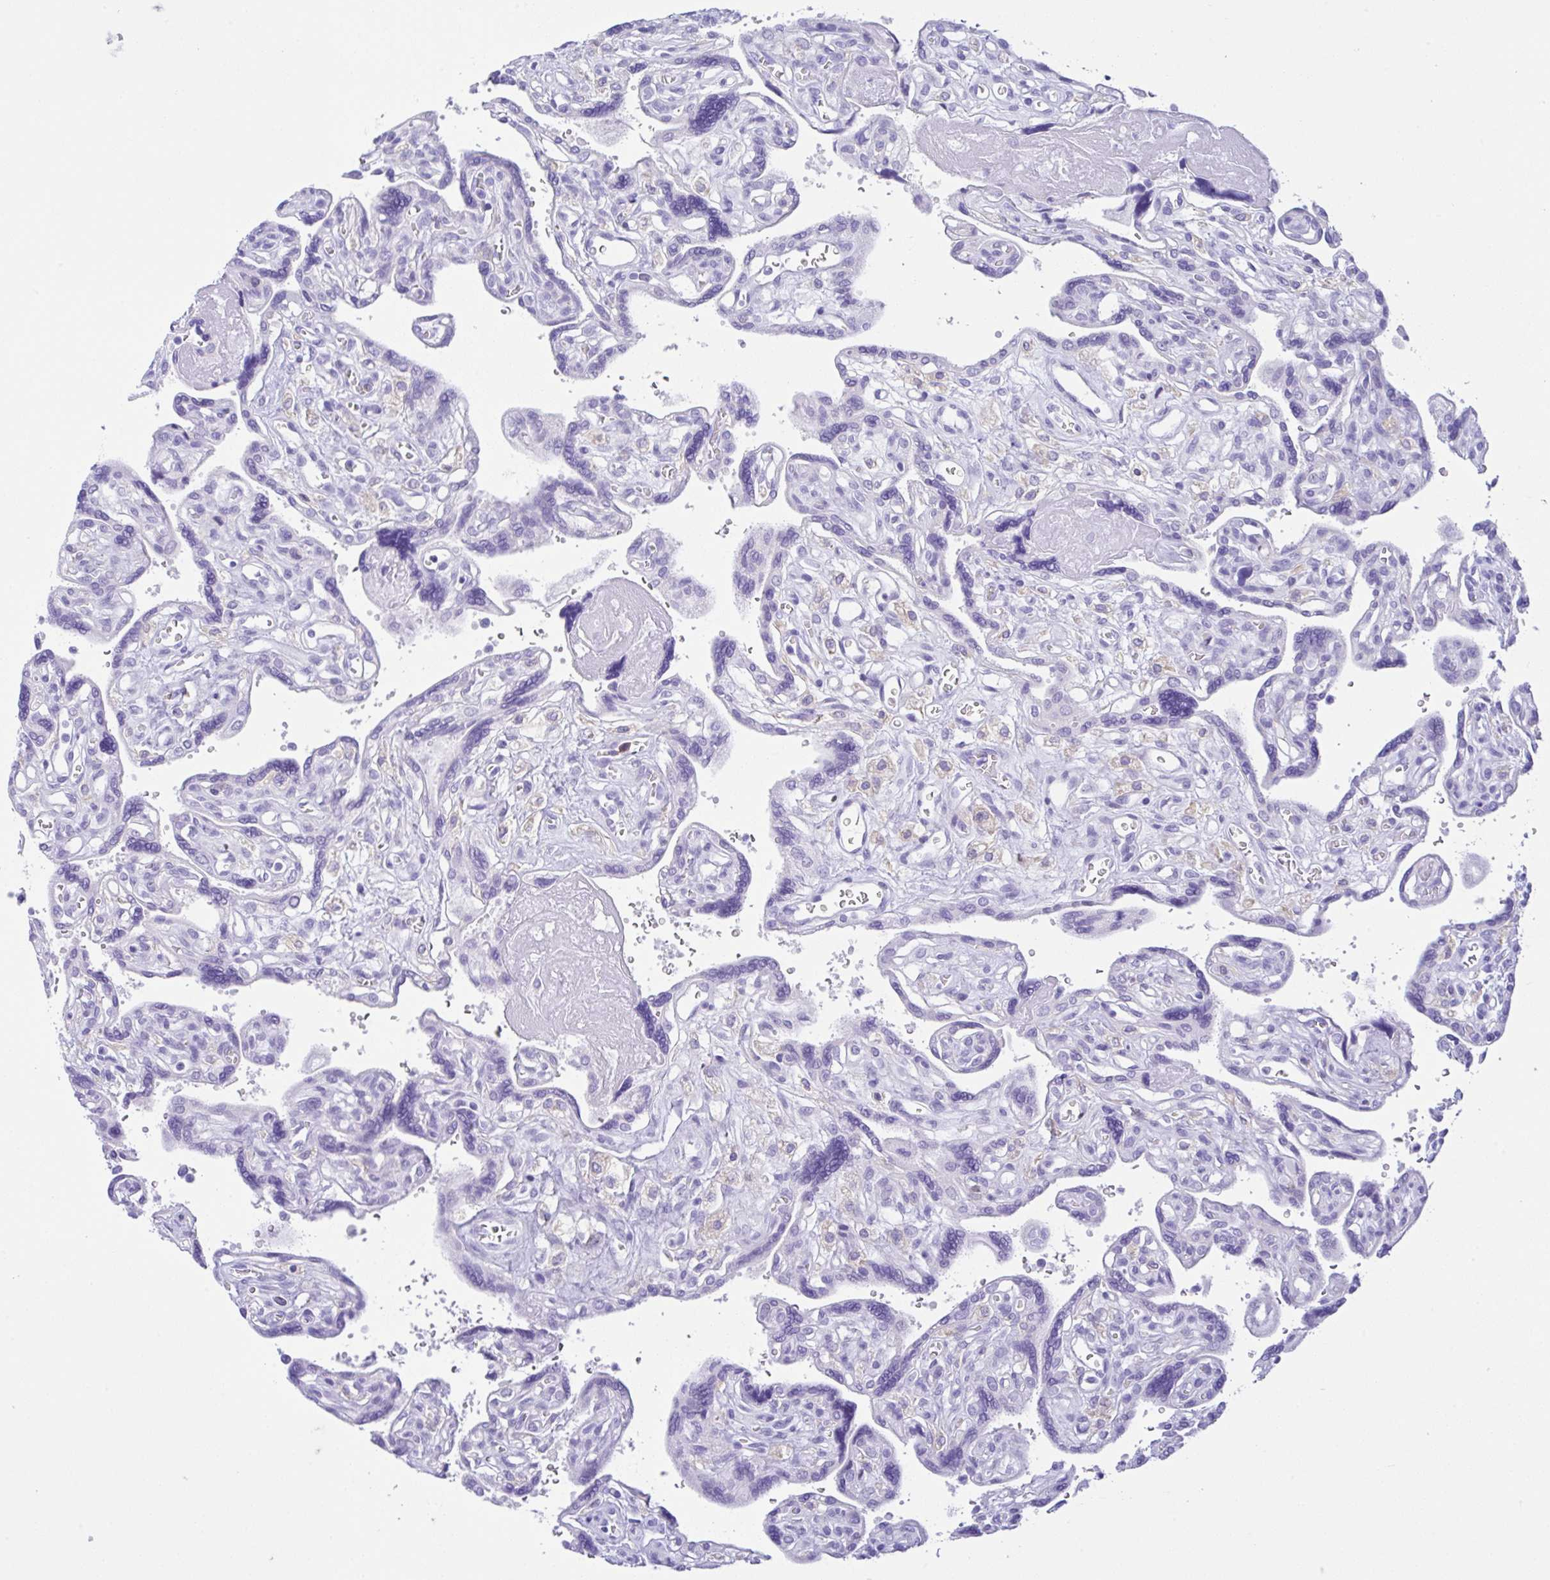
{"staining": {"intensity": "negative", "quantity": "none", "location": "none"}, "tissue": "placenta", "cell_type": "Decidual cells", "image_type": "normal", "snomed": [{"axis": "morphology", "description": "Normal tissue, NOS"}, {"axis": "topography", "description": "Placenta"}], "caption": "Placenta stained for a protein using immunohistochemistry shows no positivity decidual cells.", "gene": "RRM2", "patient": {"sex": "female", "age": 39}}